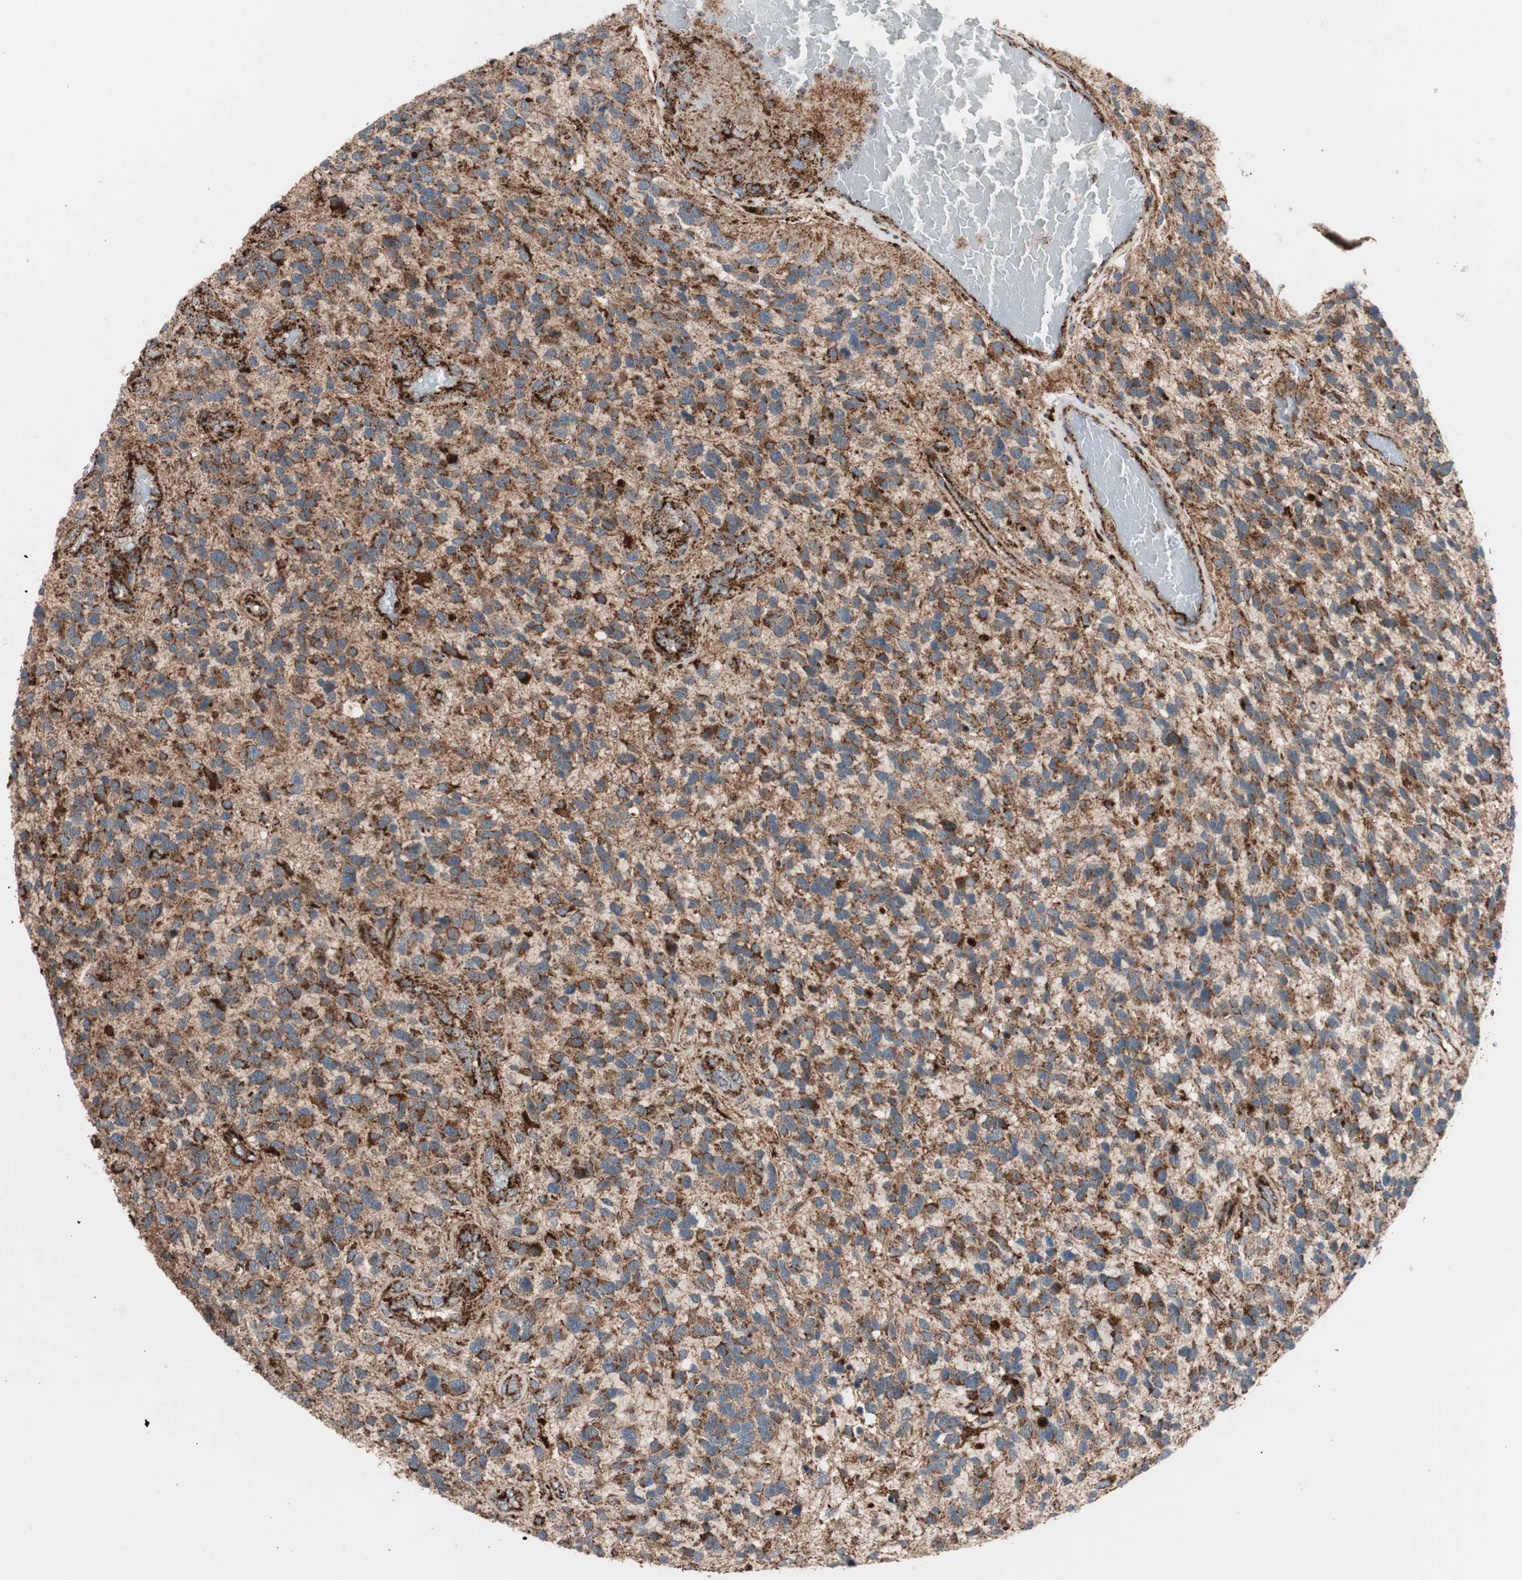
{"staining": {"intensity": "strong", "quantity": ">75%", "location": "cytoplasmic/membranous"}, "tissue": "glioma", "cell_type": "Tumor cells", "image_type": "cancer", "snomed": [{"axis": "morphology", "description": "Glioma, malignant, High grade"}, {"axis": "topography", "description": "Brain"}], "caption": "Tumor cells reveal strong cytoplasmic/membranous expression in about >75% of cells in malignant glioma (high-grade).", "gene": "LAMP1", "patient": {"sex": "female", "age": 58}}